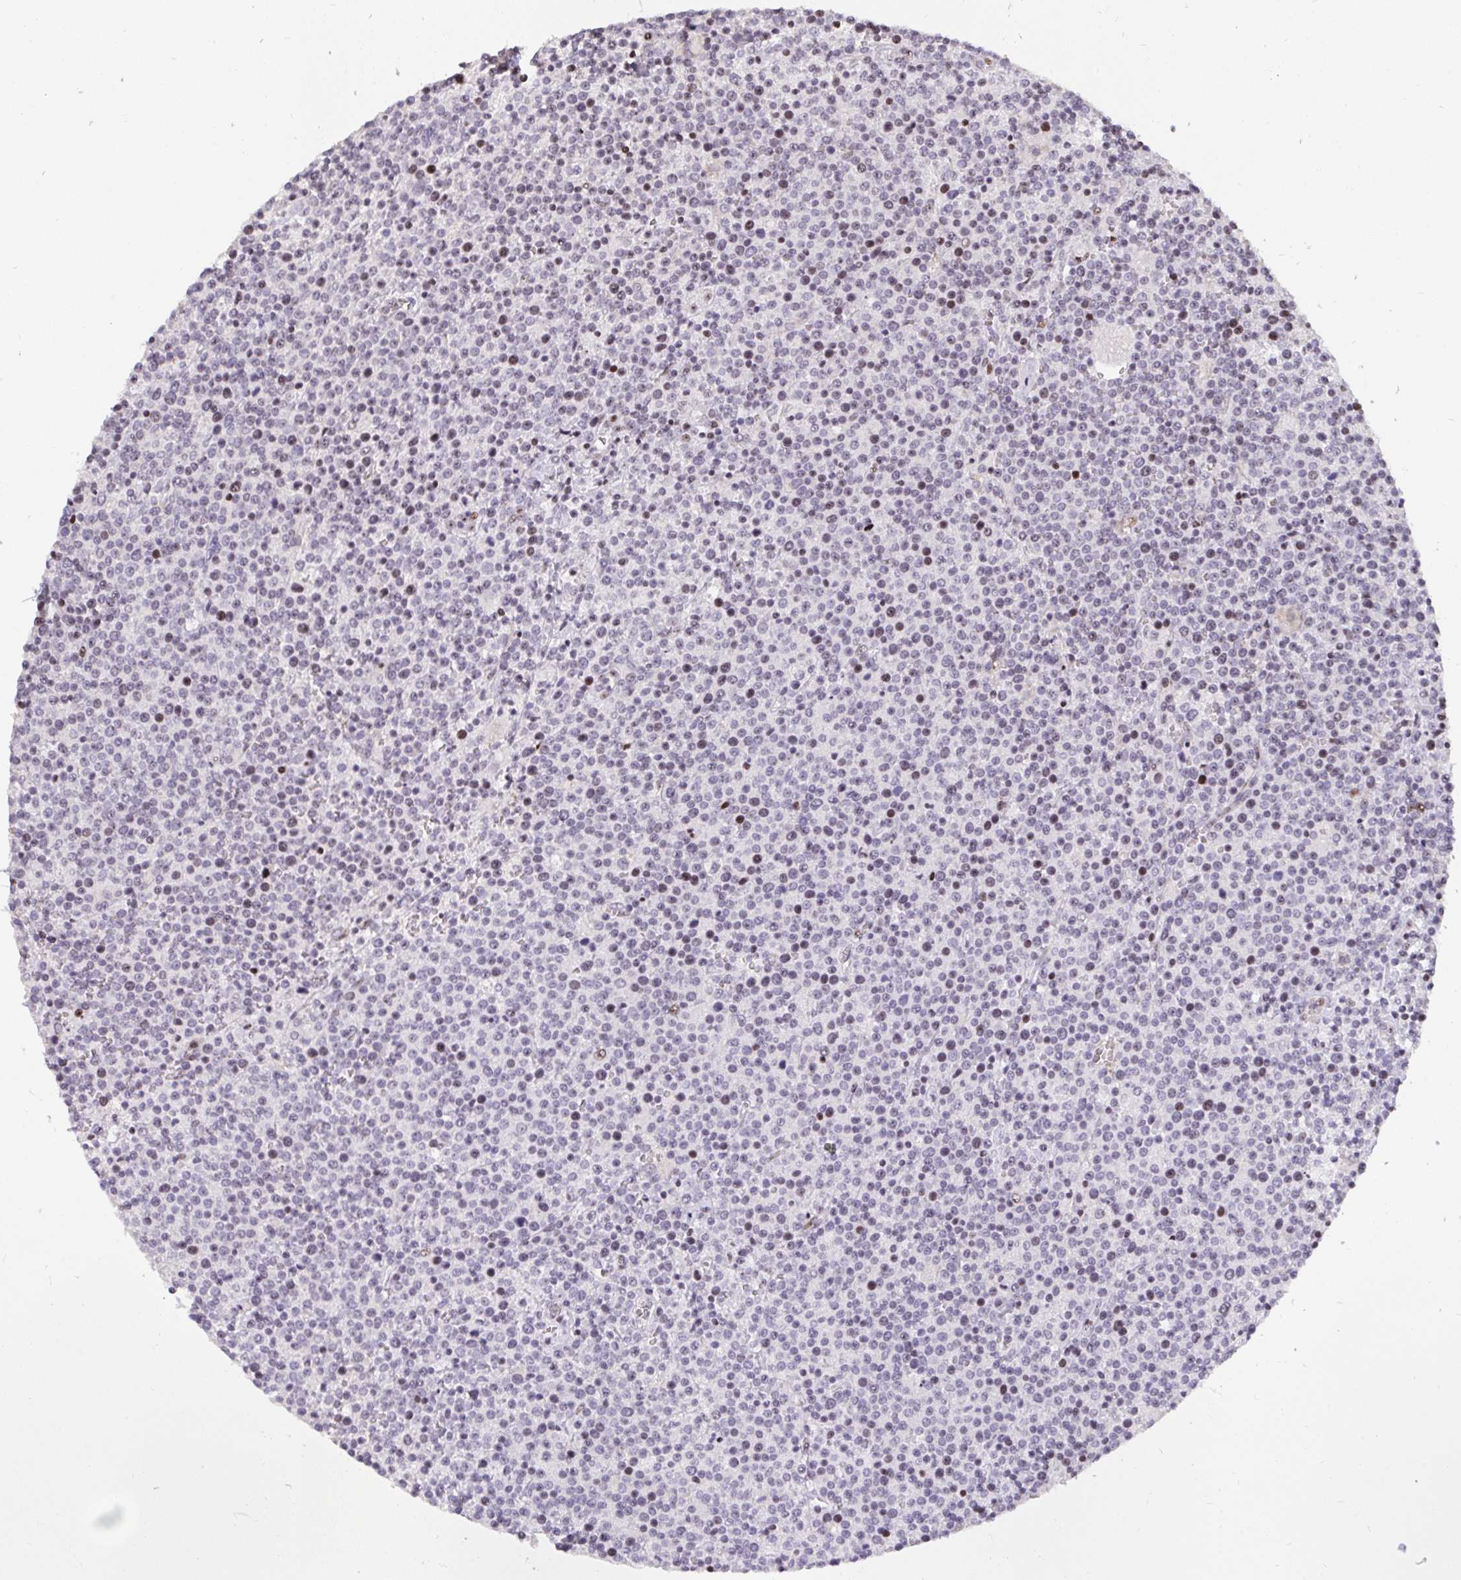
{"staining": {"intensity": "moderate", "quantity": "<25%", "location": "nuclear"}, "tissue": "lymphoma", "cell_type": "Tumor cells", "image_type": "cancer", "snomed": [{"axis": "morphology", "description": "Malignant lymphoma, non-Hodgkin's type, High grade"}, {"axis": "topography", "description": "Lymph node"}], "caption": "Malignant lymphoma, non-Hodgkin's type (high-grade) stained with immunohistochemistry (IHC) demonstrates moderate nuclear expression in approximately <25% of tumor cells.", "gene": "PLPPR3", "patient": {"sex": "male", "age": 61}}